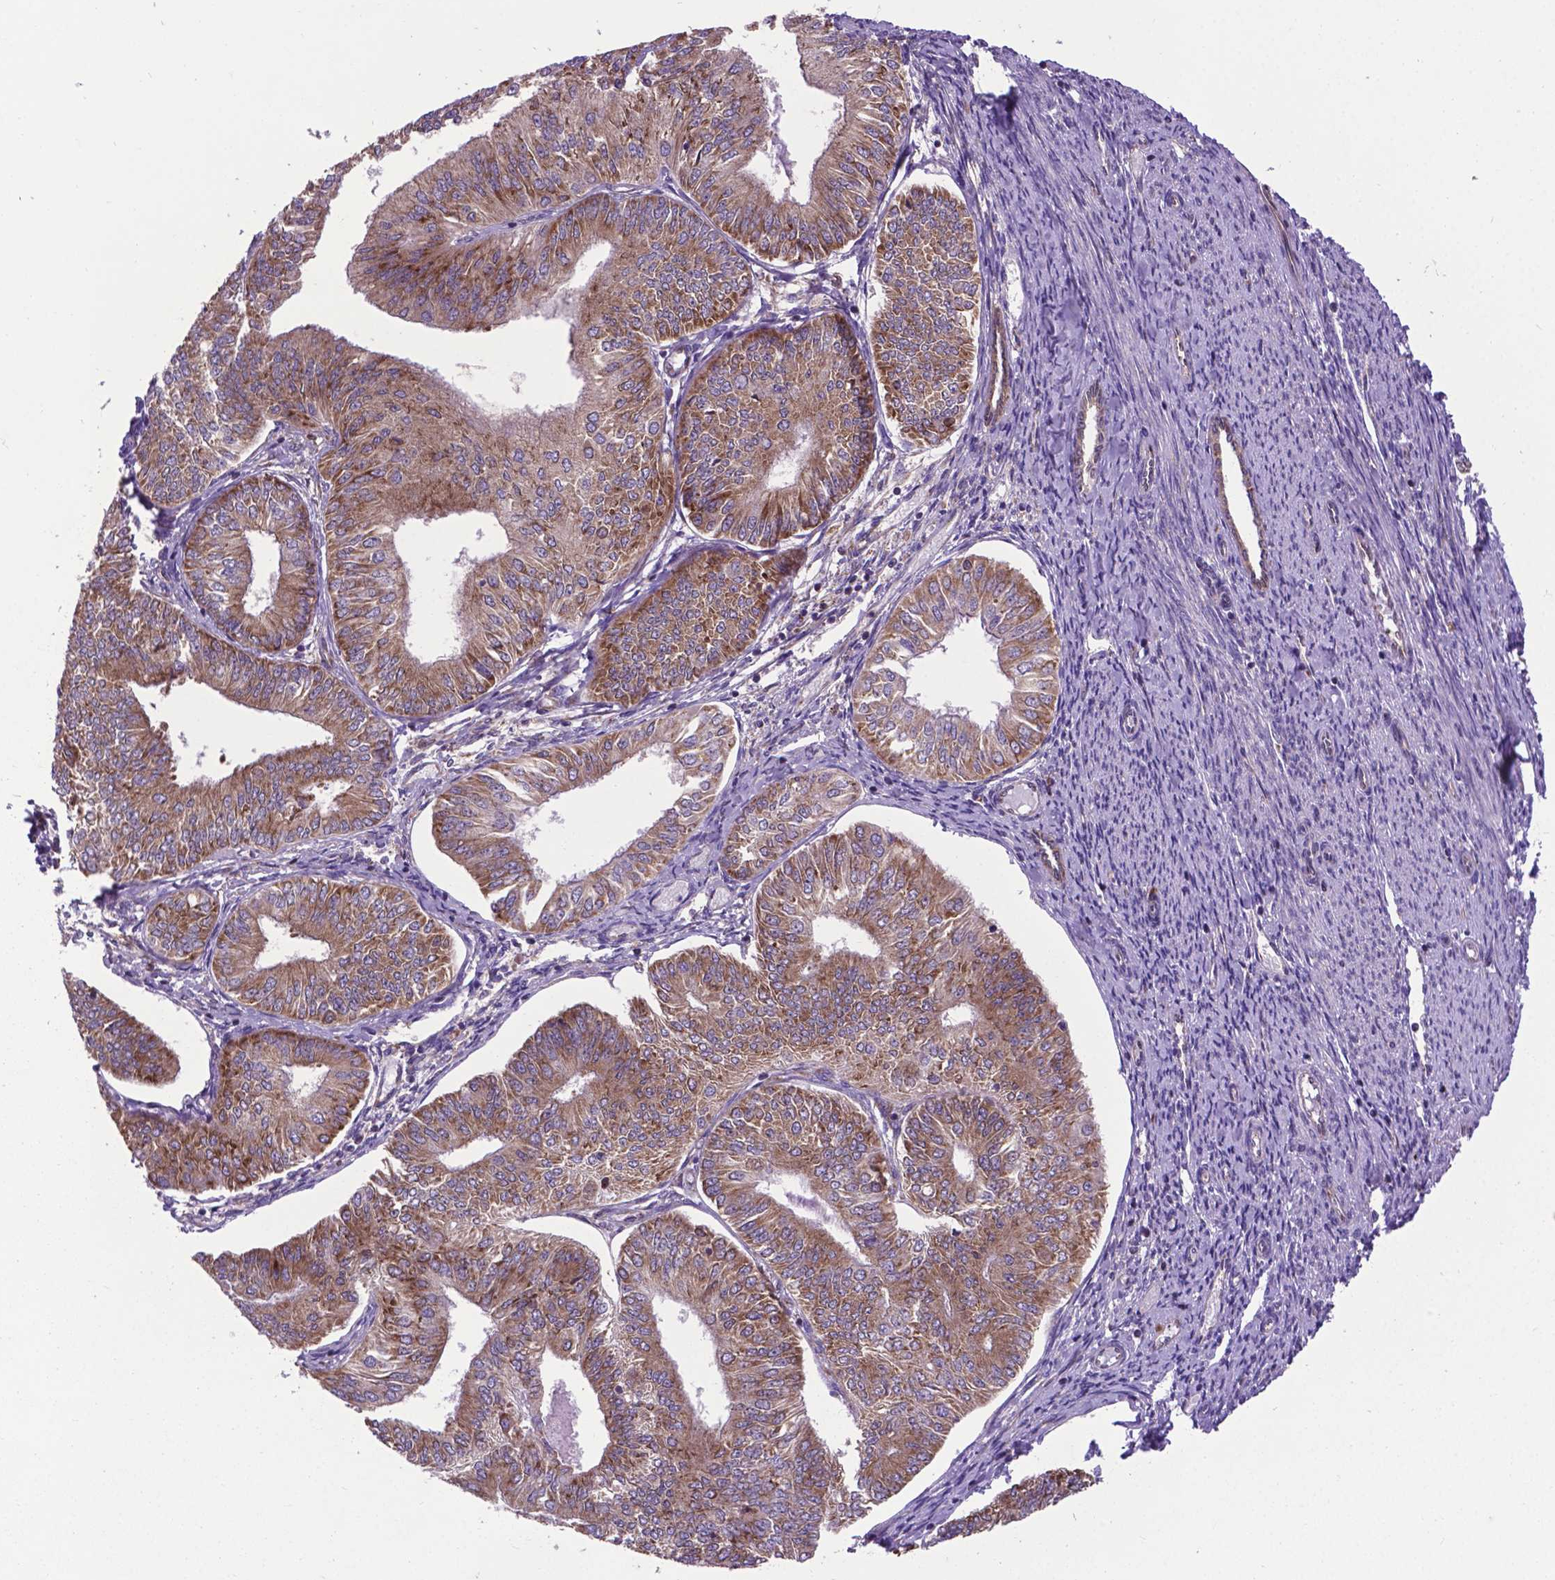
{"staining": {"intensity": "moderate", "quantity": ">75%", "location": "cytoplasmic/membranous"}, "tissue": "endometrial cancer", "cell_type": "Tumor cells", "image_type": "cancer", "snomed": [{"axis": "morphology", "description": "Adenocarcinoma, NOS"}, {"axis": "topography", "description": "Endometrium"}], "caption": "Endometrial cancer (adenocarcinoma) tissue shows moderate cytoplasmic/membranous staining in about >75% of tumor cells", "gene": "WDR83OS", "patient": {"sex": "female", "age": 58}}